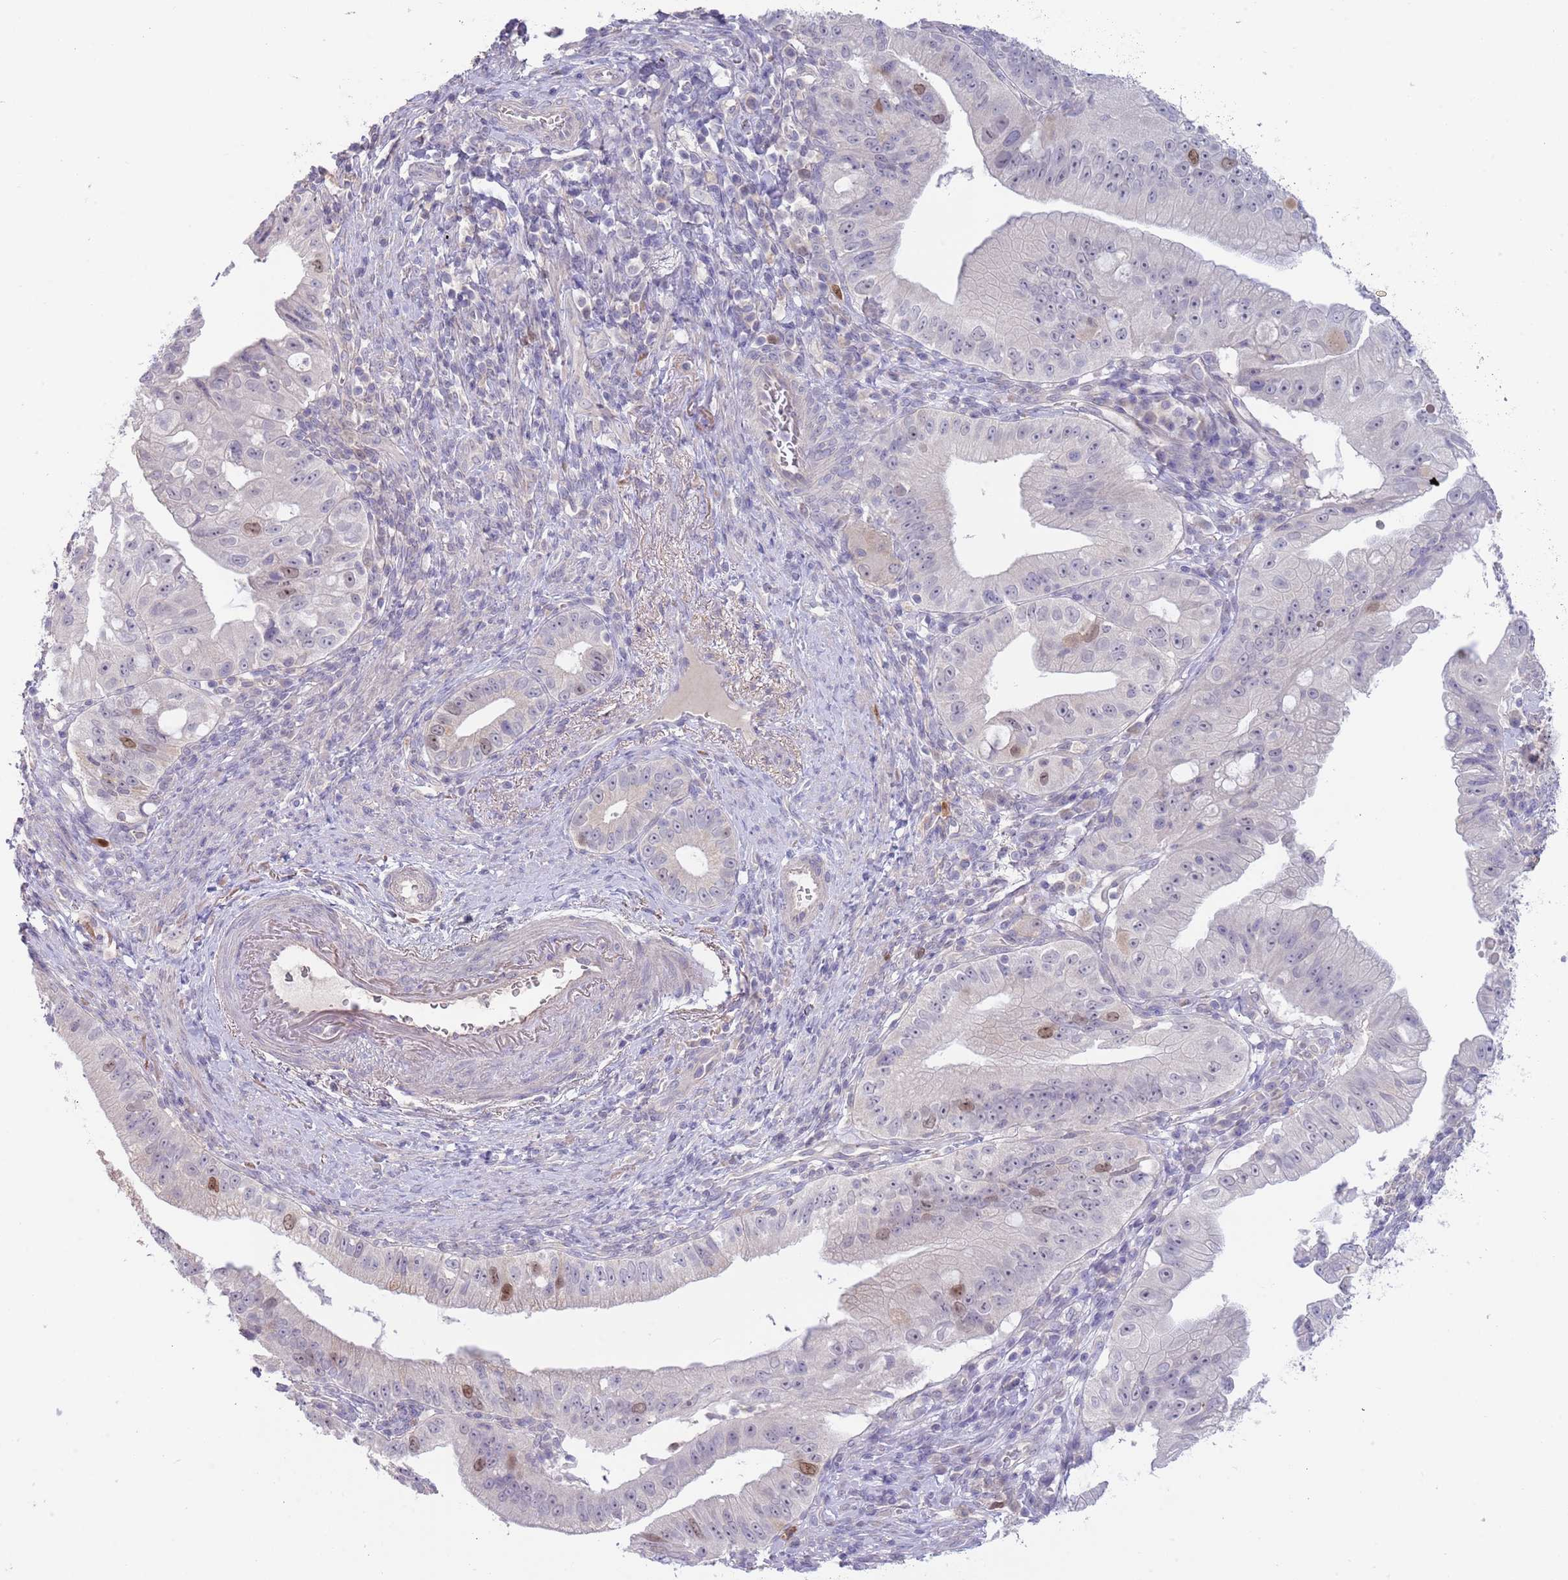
{"staining": {"intensity": "moderate", "quantity": "<25%", "location": "nuclear"}, "tissue": "pancreatic cancer", "cell_type": "Tumor cells", "image_type": "cancer", "snomed": [{"axis": "morphology", "description": "Adenocarcinoma, NOS"}, {"axis": "topography", "description": "Pancreas"}], "caption": "Immunohistochemical staining of pancreatic cancer displays low levels of moderate nuclear staining in about <25% of tumor cells.", "gene": "PIMREG", "patient": {"sex": "male", "age": 70}}